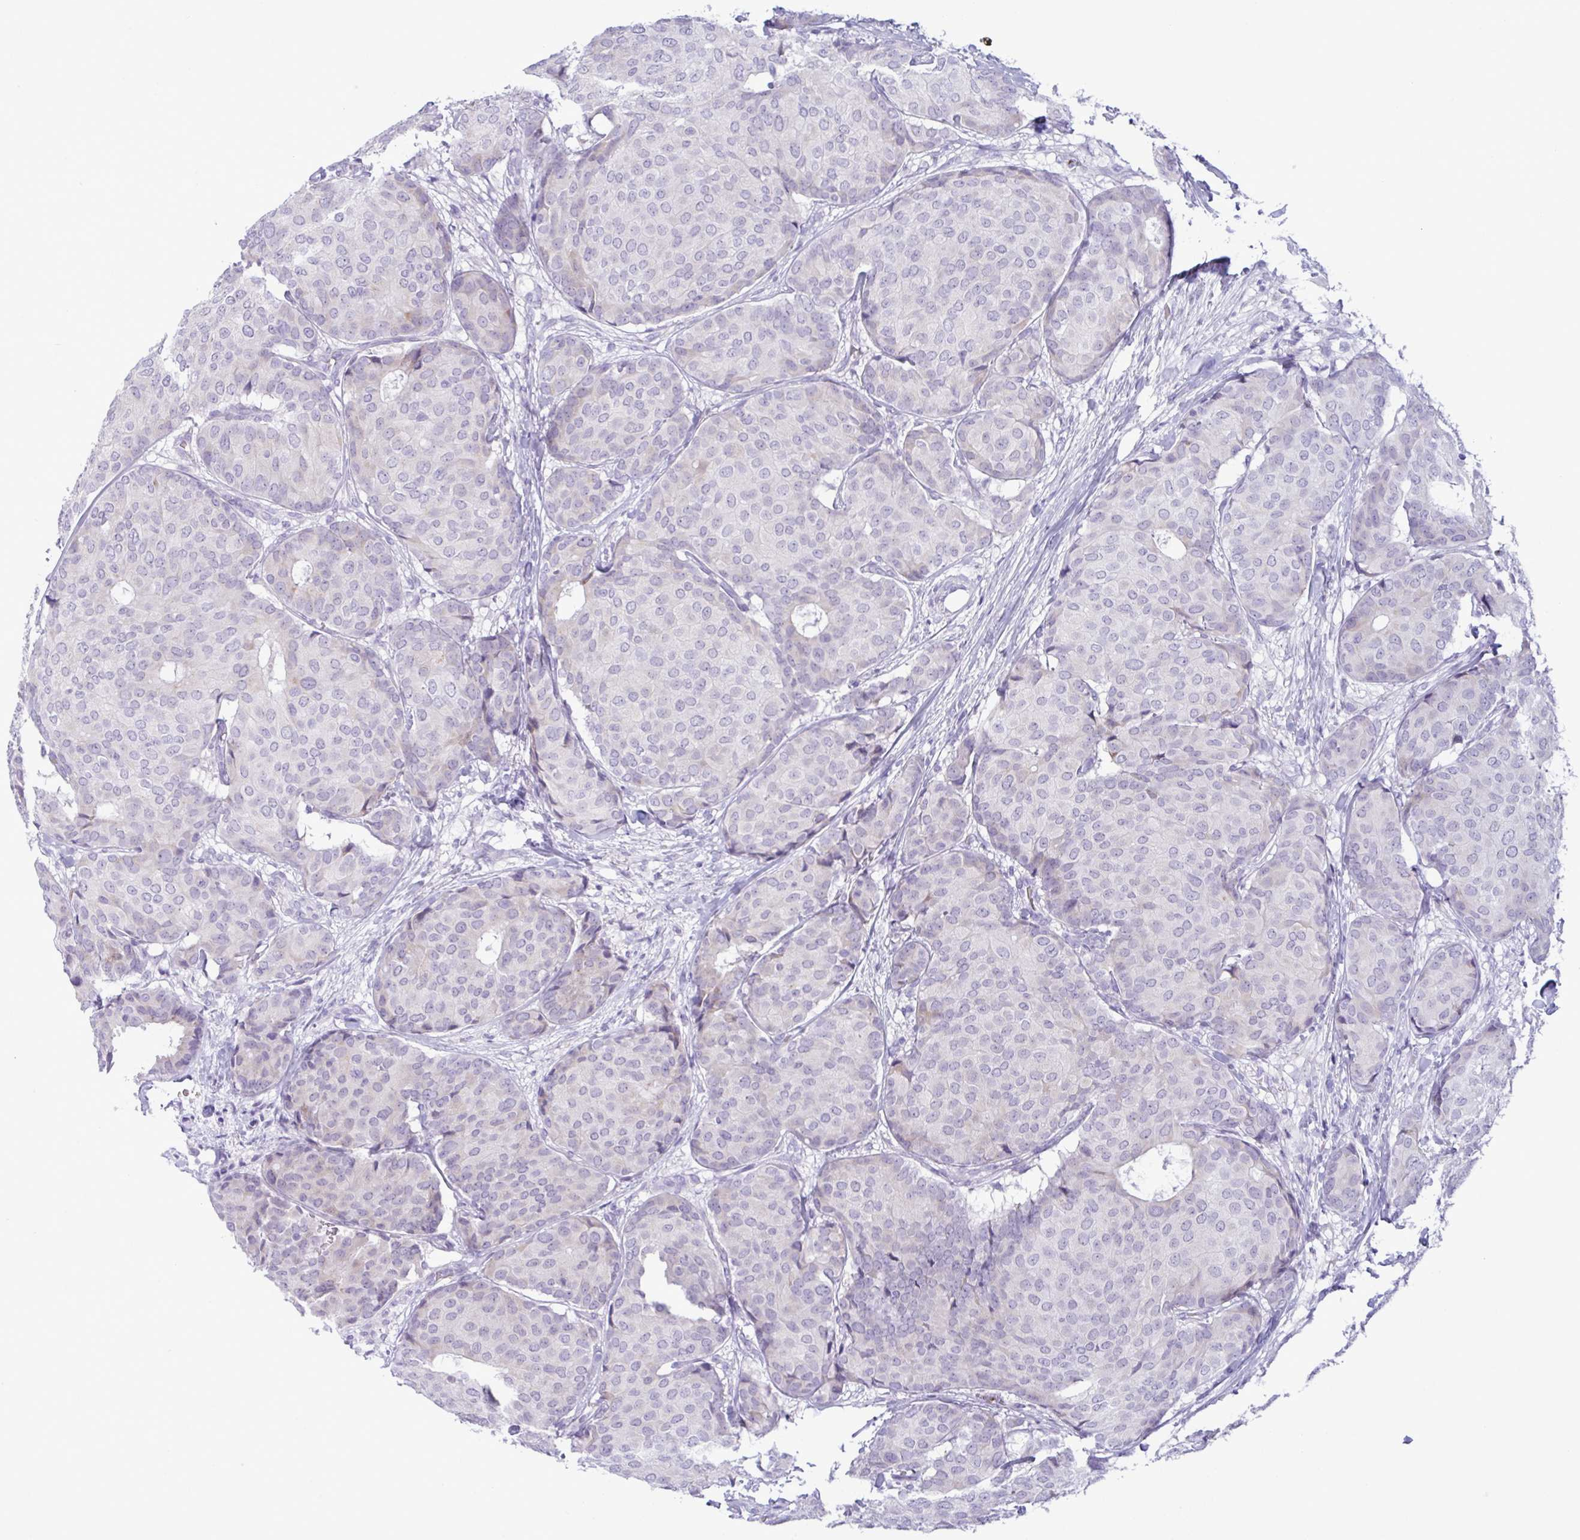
{"staining": {"intensity": "negative", "quantity": "none", "location": "none"}, "tissue": "breast cancer", "cell_type": "Tumor cells", "image_type": "cancer", "snomed": [{"axis": "morphology", "description": "Duct carcinoma"}, {"axis": "topography", "description": "Breast"}], "caption": "DAB (3,3'-diaminobenzidine) immunohistochemical staining of breast infiltrating ductal carcinoma demonstrates no significant positivity in tumor cells.", "gene": "SREBF1", "patient": {"sex": "female", "age": 75}}